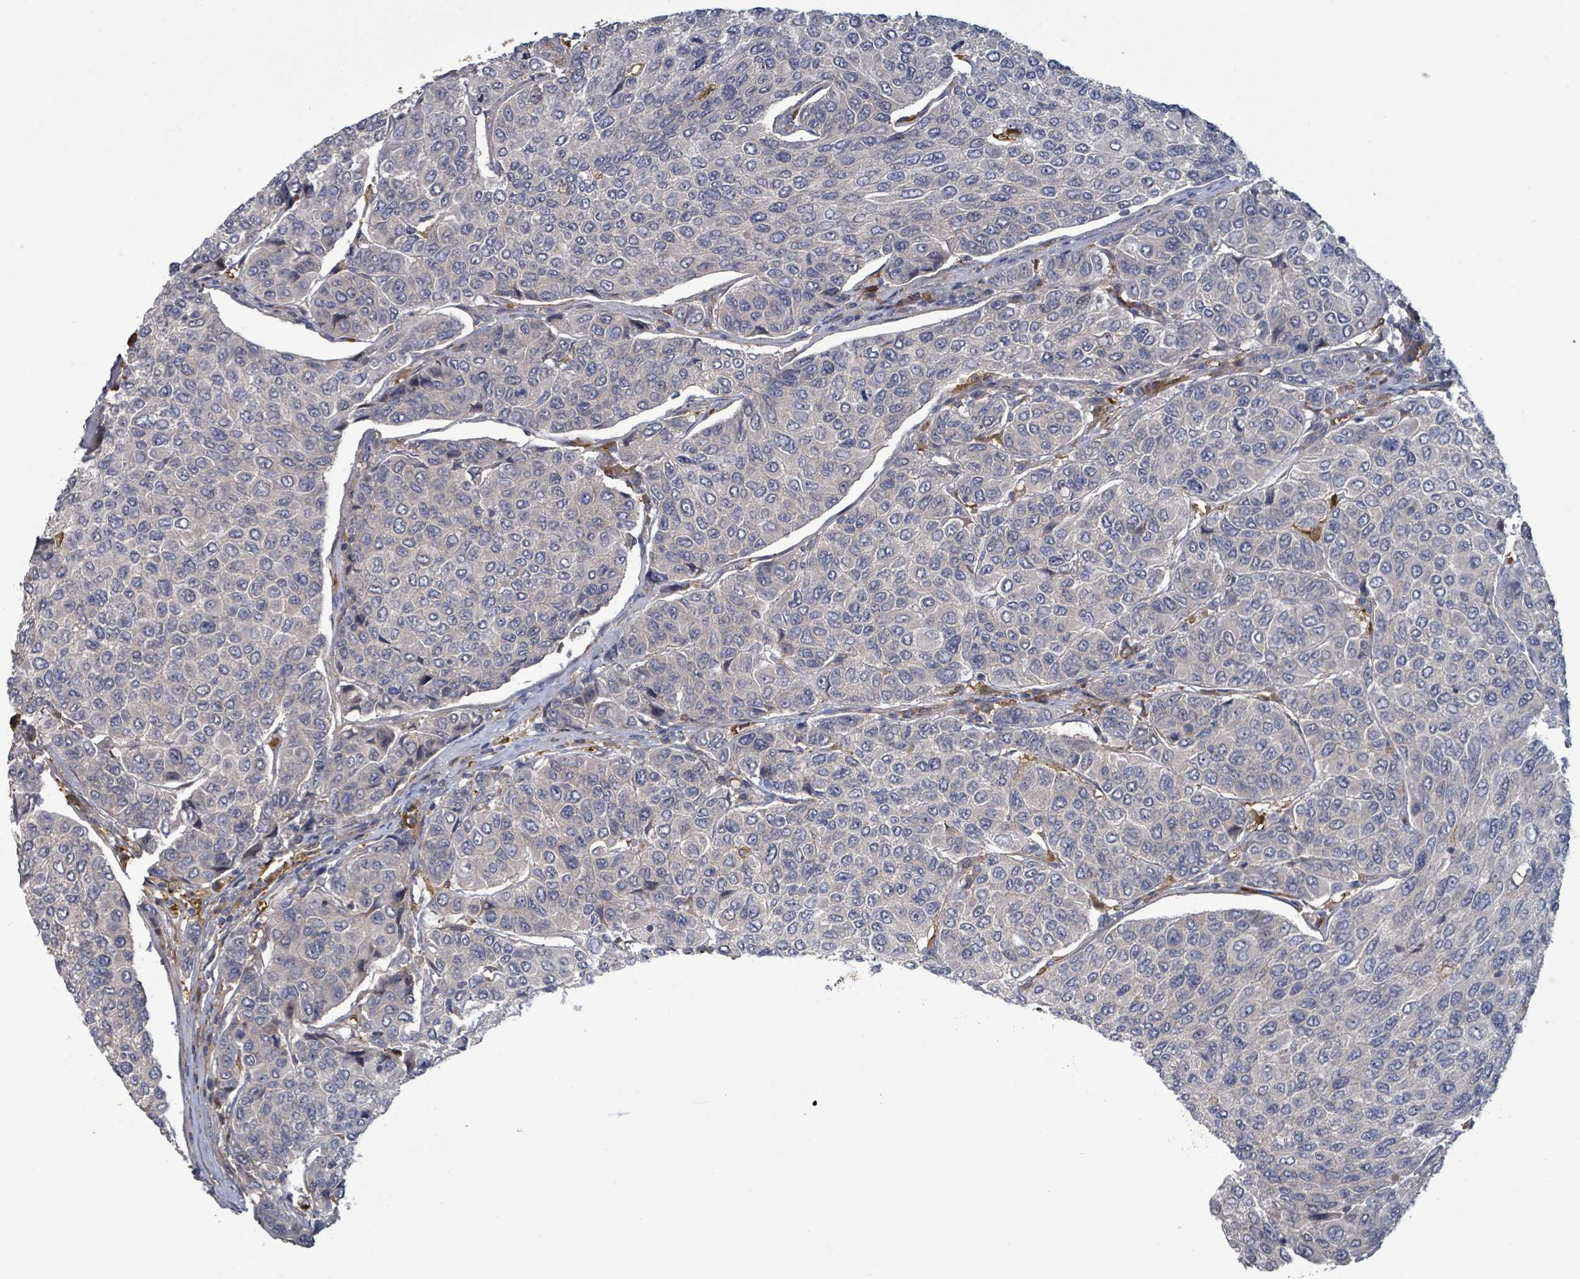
{"staining": {"intensity": "negative", "quantity": "none", "location": "none"}, "tissue": "breast cancer", "cell_type": "Tumor cells", "image_type": "cancer", "snomed": [{"axis": "morphology", "description": "Duct carcinoma"}, {"axis": "topography", "description": "Breast"}], "caption": "Immunohistochemistry (IHC) of human breast infiltrating ductal carcinoma reveals no expression in tumor cells. (Immunohistochemistry (IHC), brightfield microscopy, high magnification).", "gene": "MAP3K6", "patient": {"sex": "female", "age": 55}}